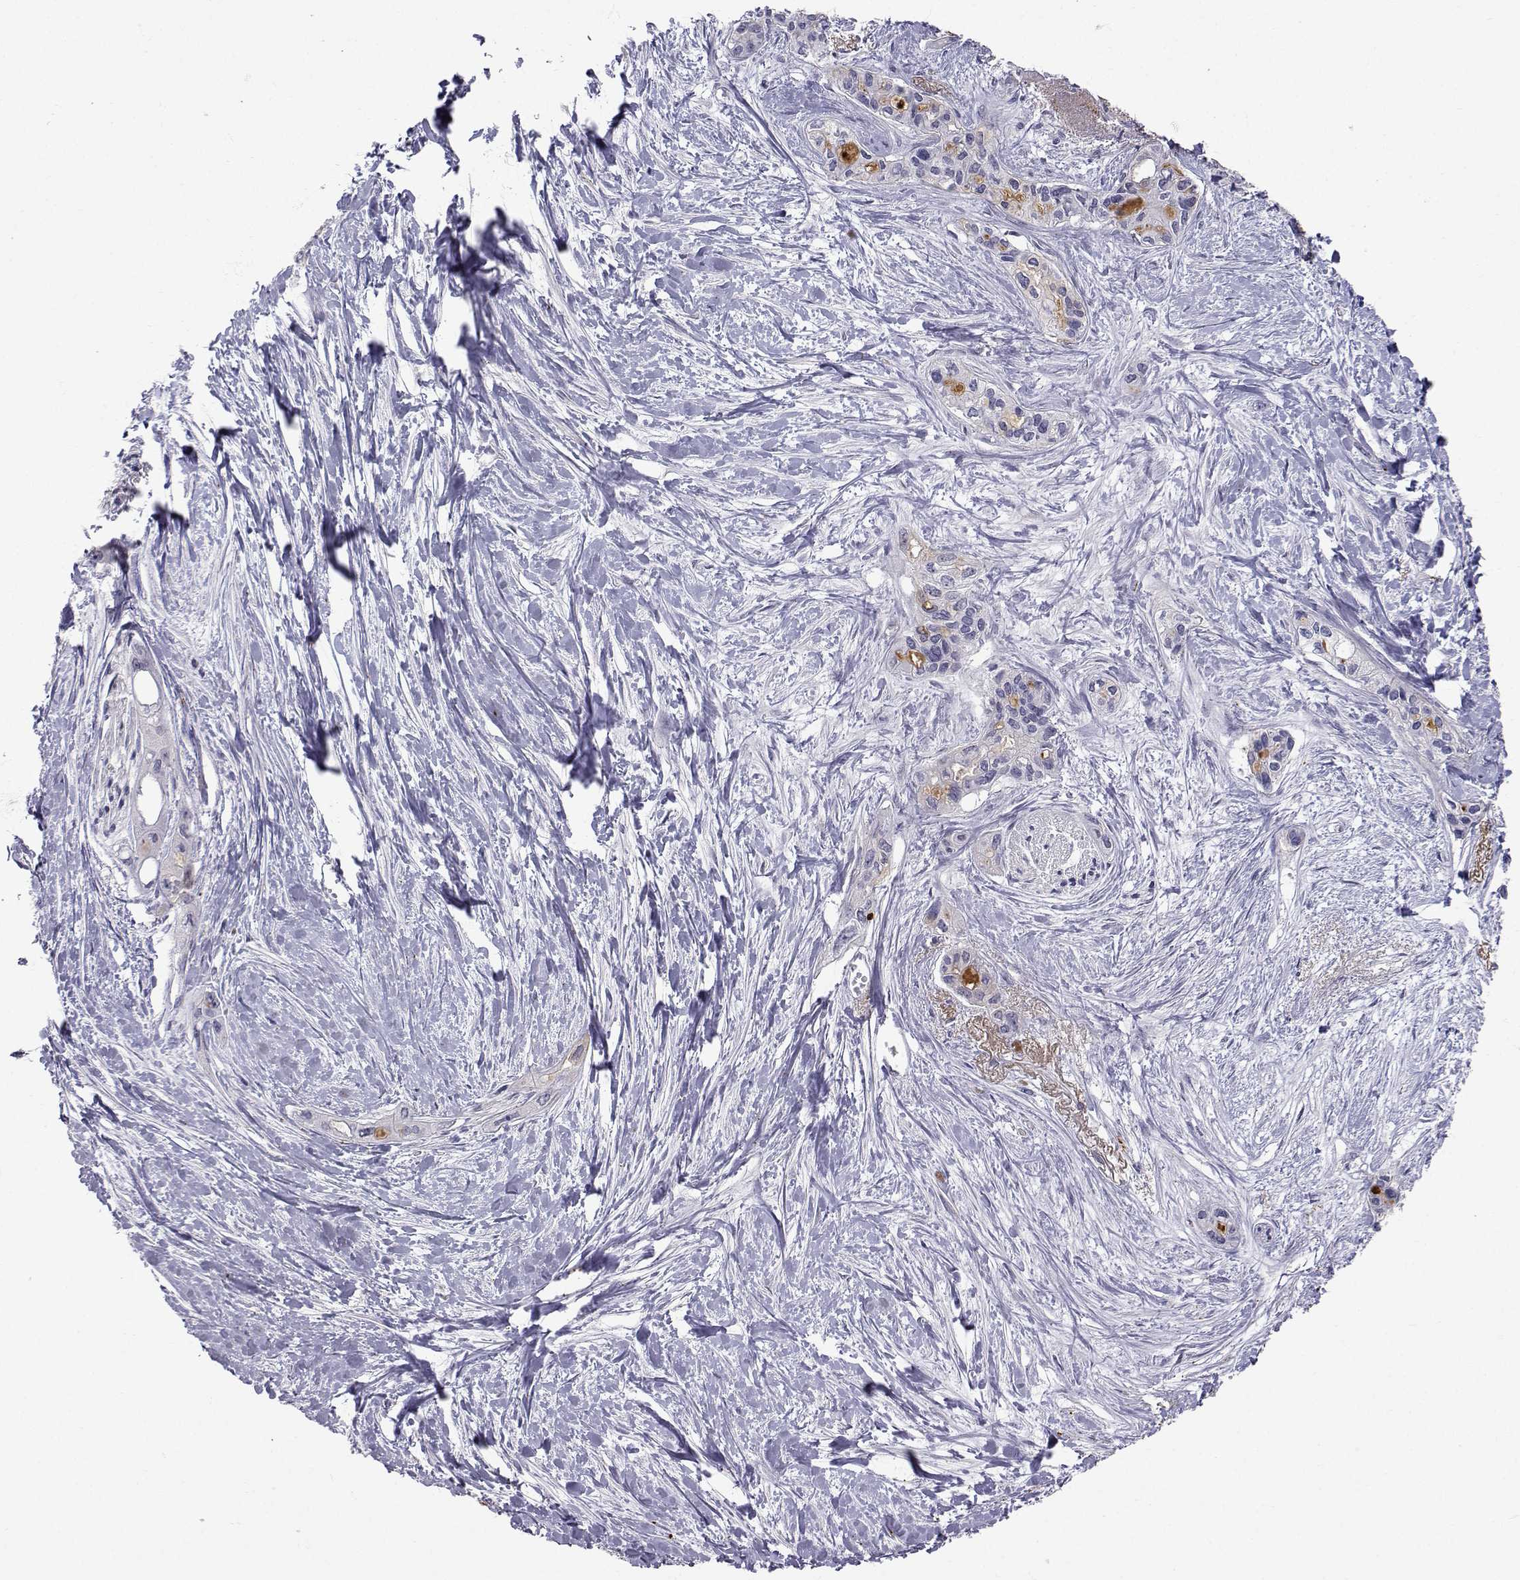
{"staining": {"intensity": "negative", "quantity": "none", "location": "none"}, "tissue": "pancreatic cancer", "cell_type": "Tumor cells", "image_type": "cancer", "snomed": [{"axis": "morphology", "description": "Adenocarcinoma, NOS"}, {"axis": "topography", "description": "Pancreas"}], "caption": "Histopathology image shows no significant protein positivity in tumor cells of pancreatic cancer (adenocarcinoma). (DAB immunohistochemistry visualized using brightfield microscopy, high magnification).", "gene": "SLC6A3", "patient": {"sex": "female", "age": 50}}